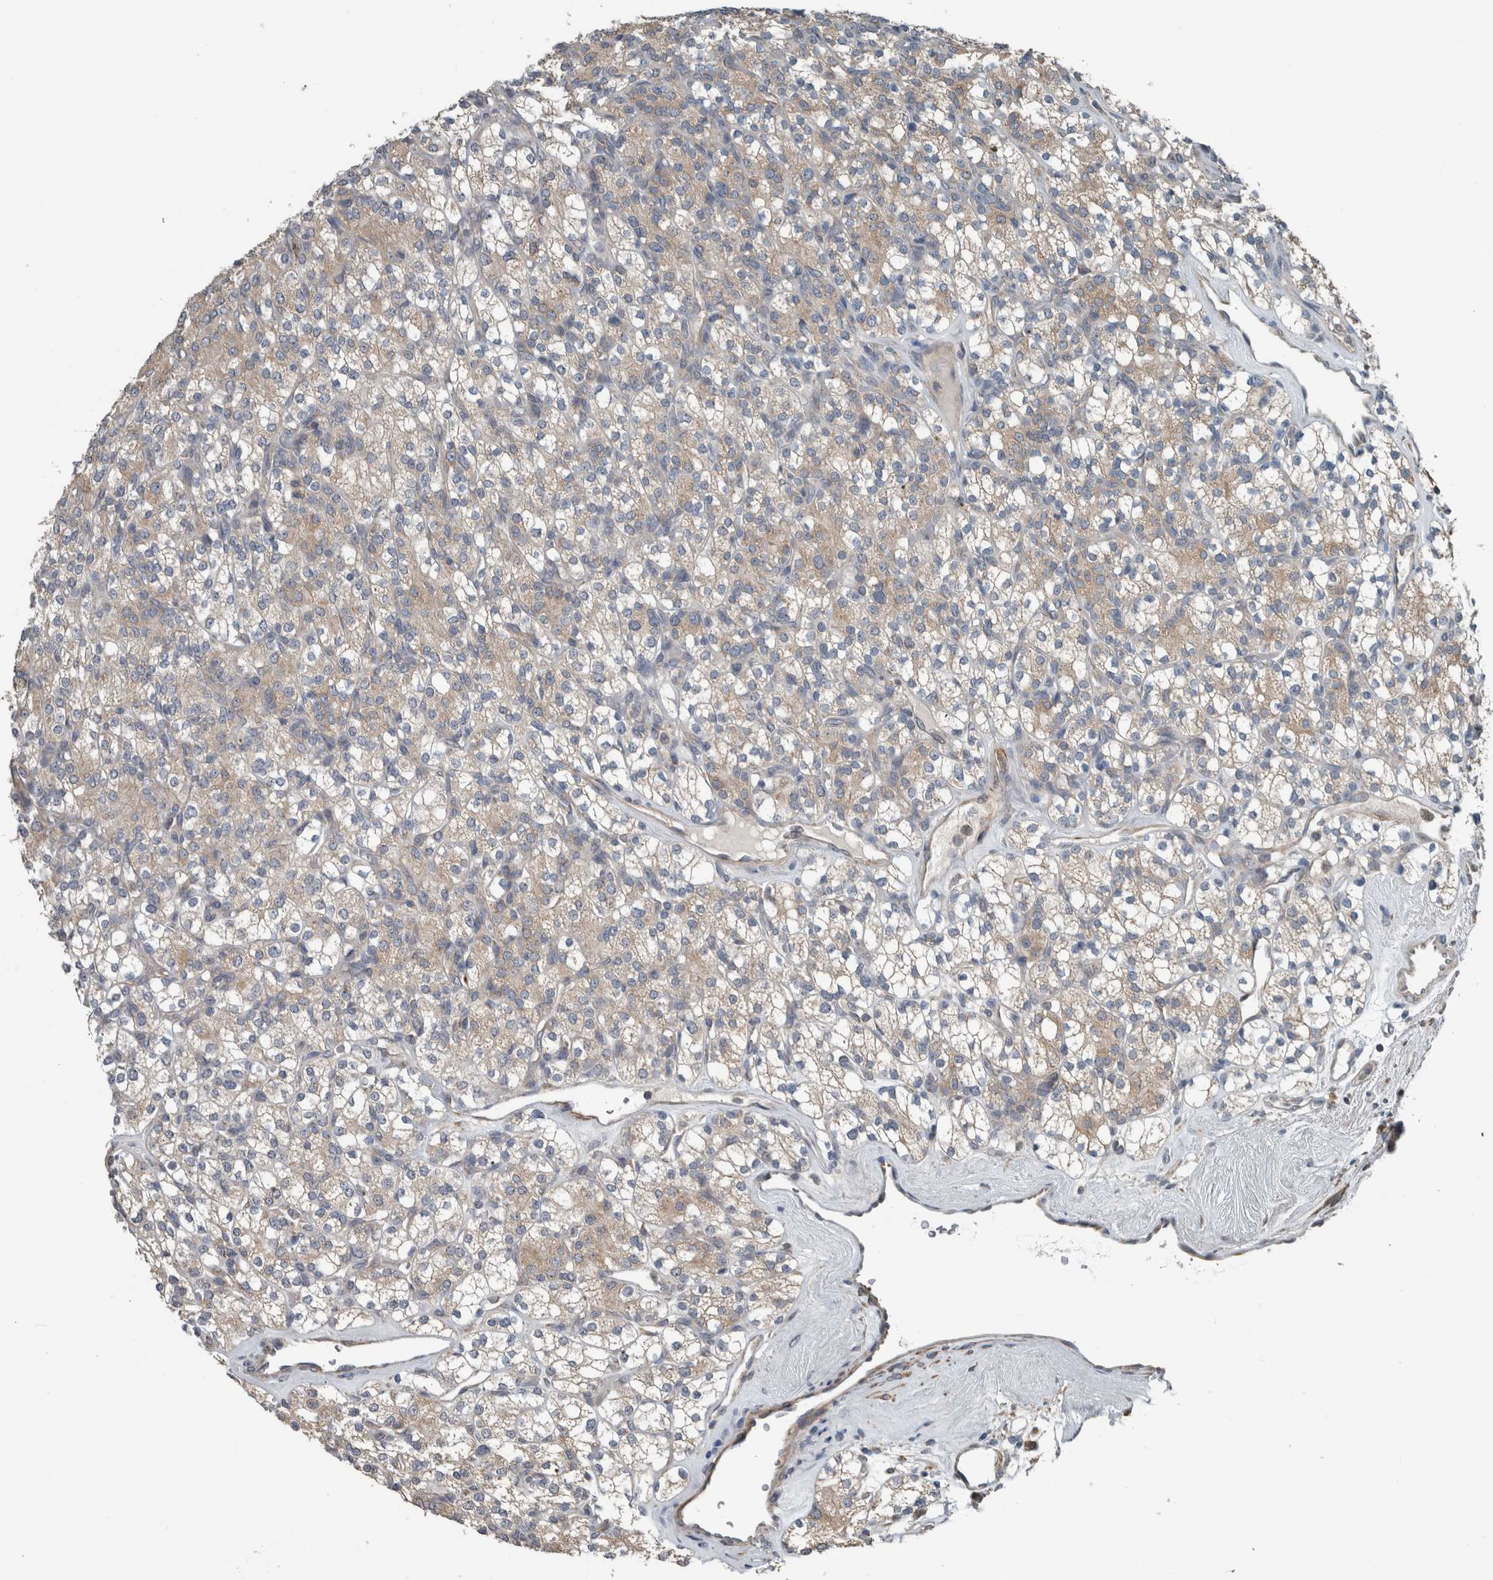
{"staining": {"intensity": "weak", "quantity": "25%-75%", "location": "cytoplasmic/membranous"}, "tissue": "renal cancer", "cell_type": "Tumor cells", "image_type": "cancer", "snomed": [{"axis": "morphology", "description": "Adenocarcinoma, NOS"}, {"axis": "topography", "description": "Kidney"}], "caption": "Immunohistochemistry (IHC) (DAB) staining of human renal cancer reveals weak cytoplasmic/membranous protein positivity in approximately 25%-75% of tumor cells.", "gene": "ARMC1", "patient": {"sex": "male", "age": 77}}